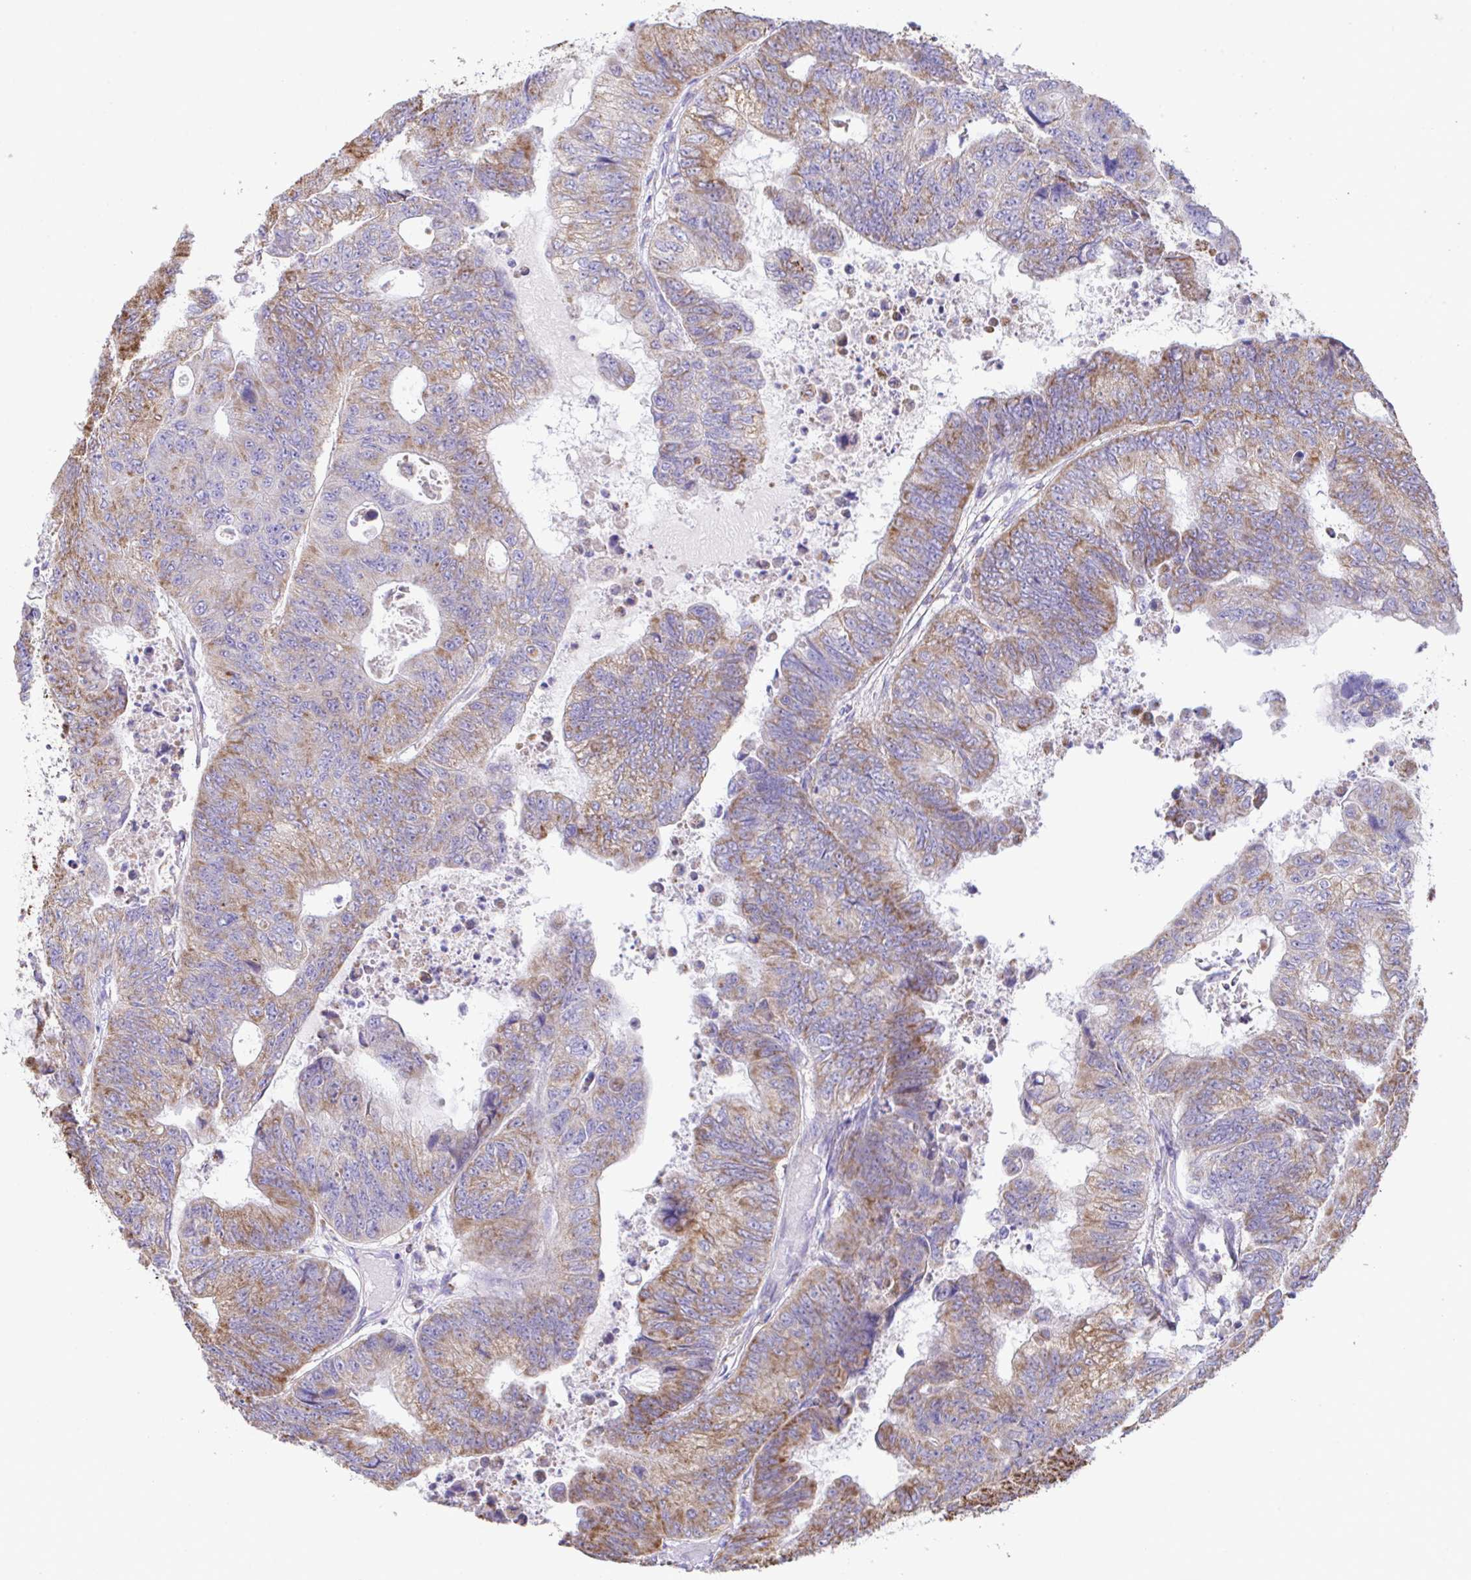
{"staining": {"intensity": "moderate", "quantity": "25%-75%", "location": "cytoplasmic/membranous"}, "tissue": "colorectal cancer", "cell_type": "Tumor cells", "image_type": "cancer", "snomed": [{"axis": "morphology", "description": "Adenocarcinoma, NOS"}, {"axis": "topography", "description": "Colon"}], "caption": "Brown immunohistochemical staining in colorectal cancer displays moderate cytoplasmic/membranous positivity in about 25%-75% of tumor cells.", "gene": "PCMTD2", "patient": {"sex": "female", "age": 48}}